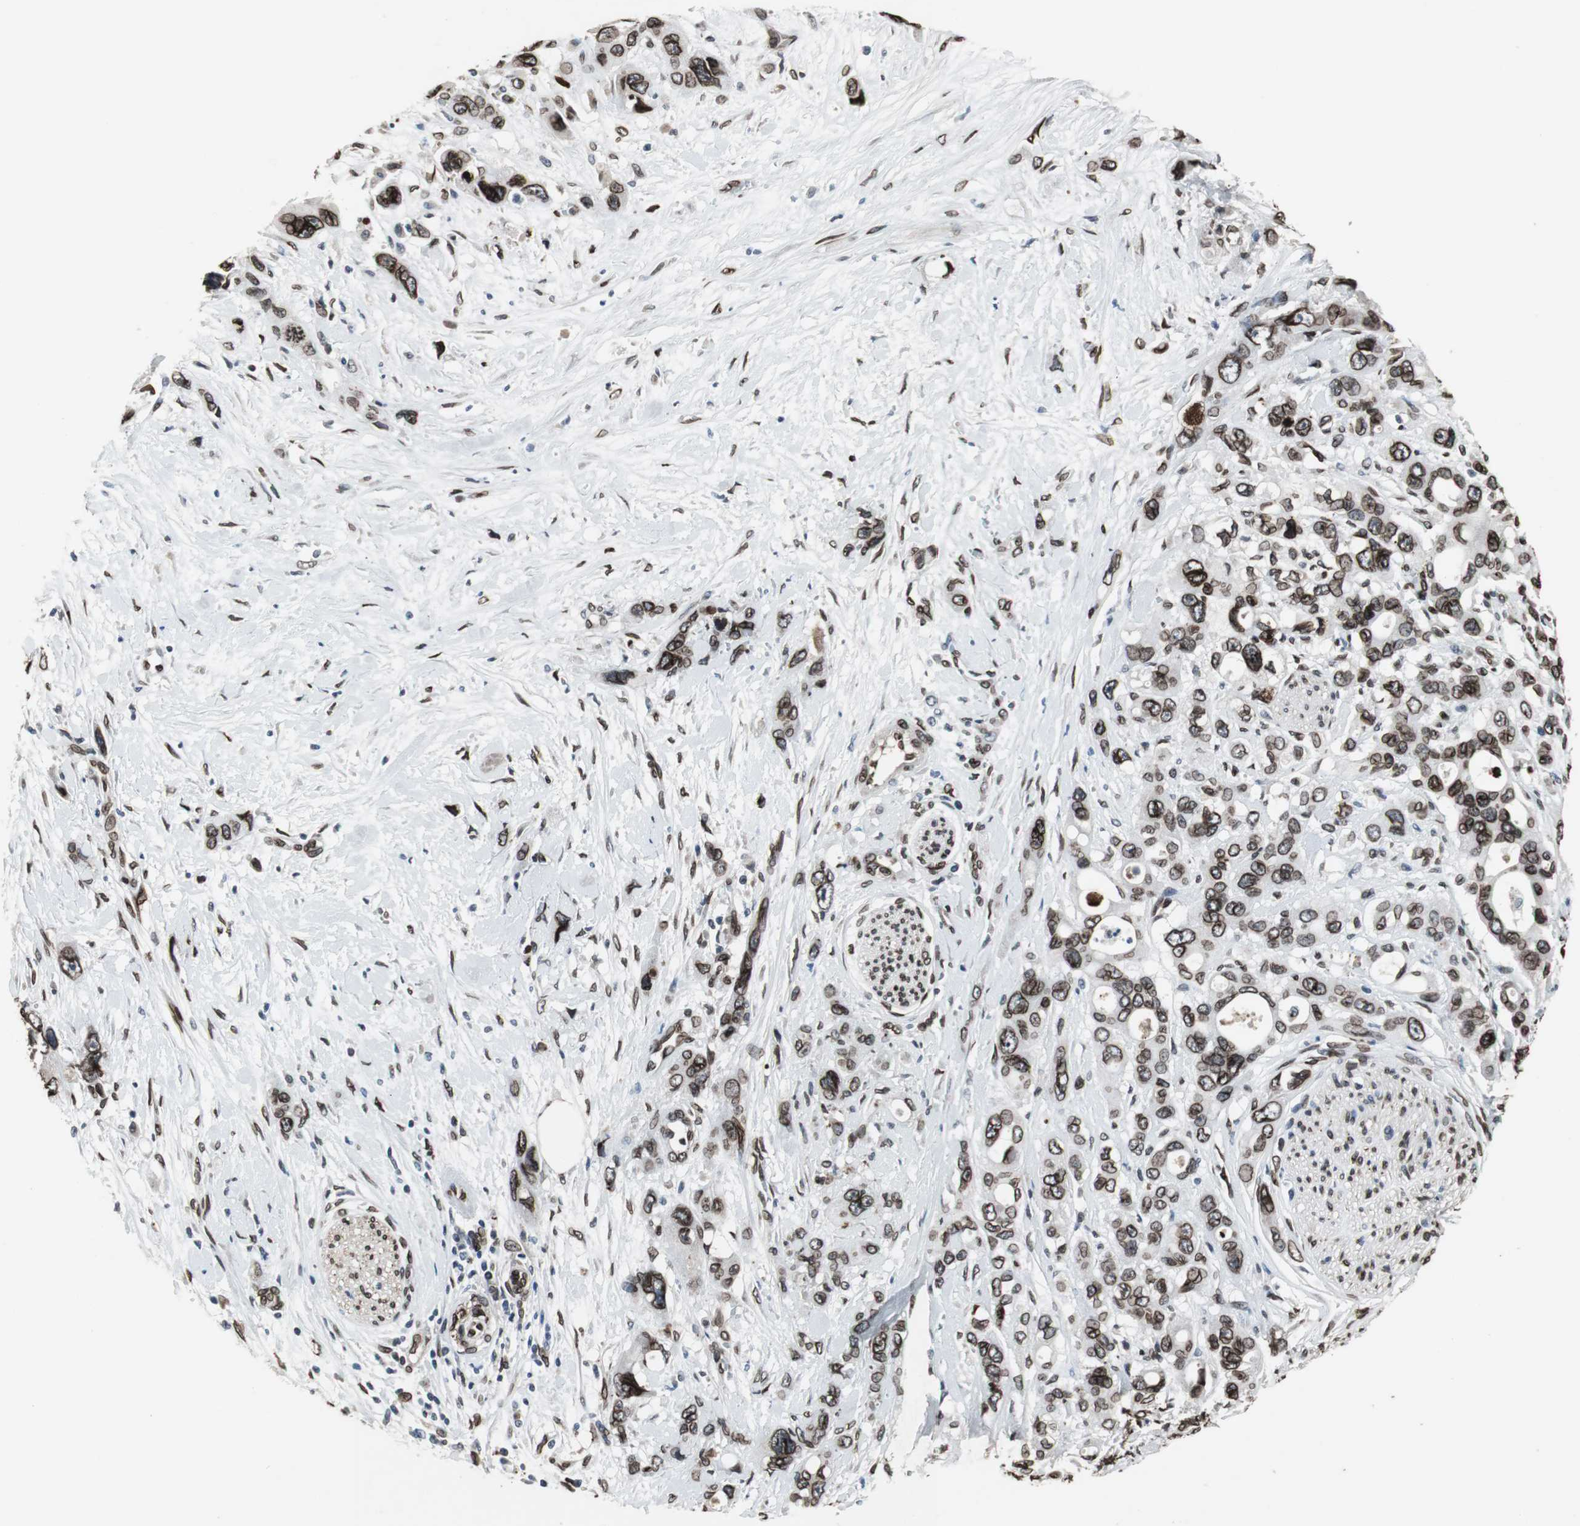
{"staining": {"intensity": "strong", "quantity": ">75%", "location": "cytoplasmic/membranous,nuclear"}, "tissue": "pancreatic cancer", "cell_type": "Tumor cells", "image_type": "cancer", "snomed": [{"axis": "morphology", "description": "Adenocarcinoma, NOS"}, {"axis": "topography", "description": "Pancreas"}], "caption": "This histopathology image displays immunohistochemistry (IHC) staining of adenocarcinoma (pancreatic), with high strong cytoplasmic/membranous and nuclear staining in about >75% of tumor cells.", "gene": "LMNA", "patient": {"sex": "male", "age": 46}}